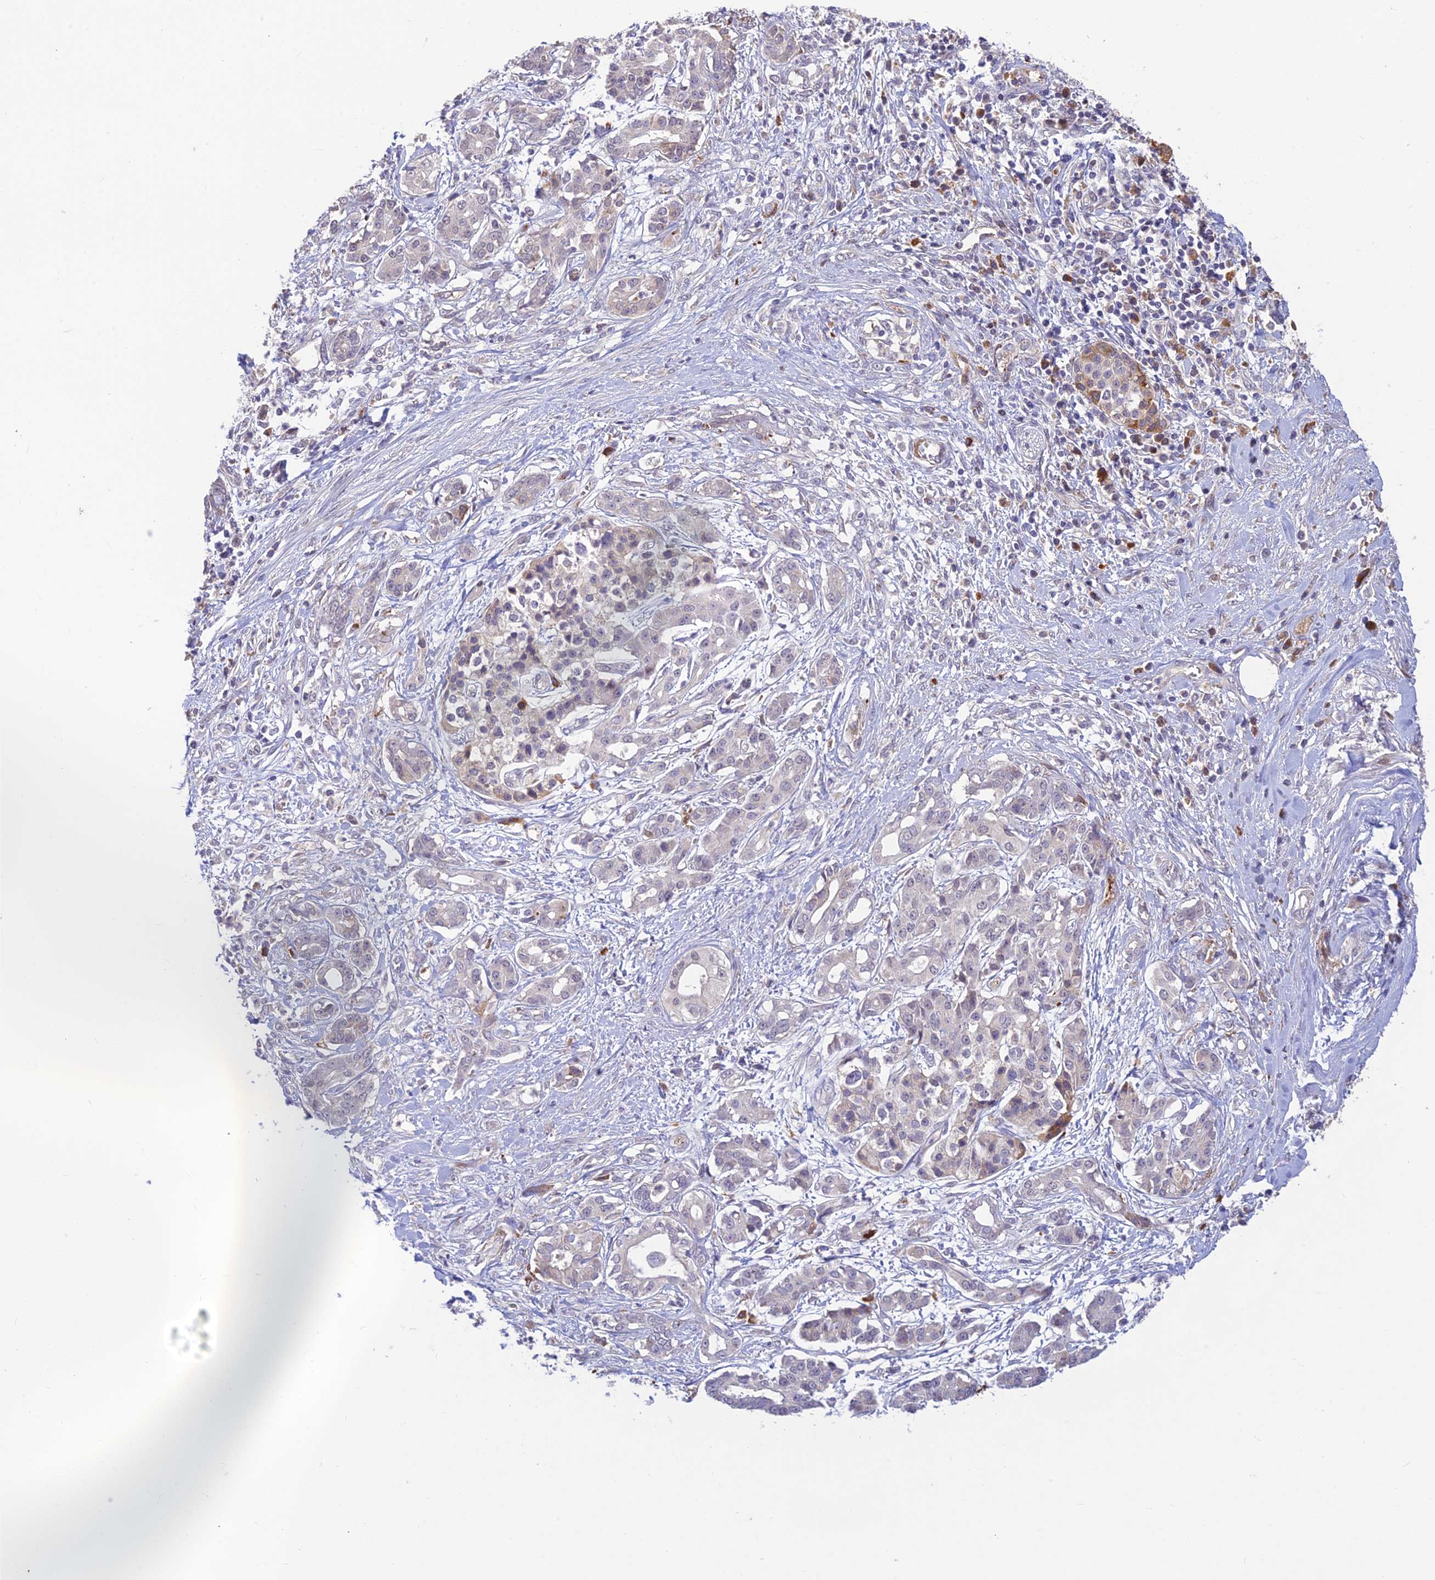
{"staining": {"intensity": "negative", "quantity": "none", "location": "none"}, "tissue": "pancreatic cancer", "cell_type": "Tumor cells", "image_type": "cancer", "snomed": [{"axis": "morphology", "description": "Adenocarcinoma, NOS"}, {"axis": "topography", "description": "Pancreas"}], "caption": "Immunohistochemistry photomicrograph of pancreatic cancer (adenocarcinoma) stained for a protein (brown), which exhibits no expression in tumor cells.", "gene": "ASPDH", "patient": {"sex": "female", "age": 56}}